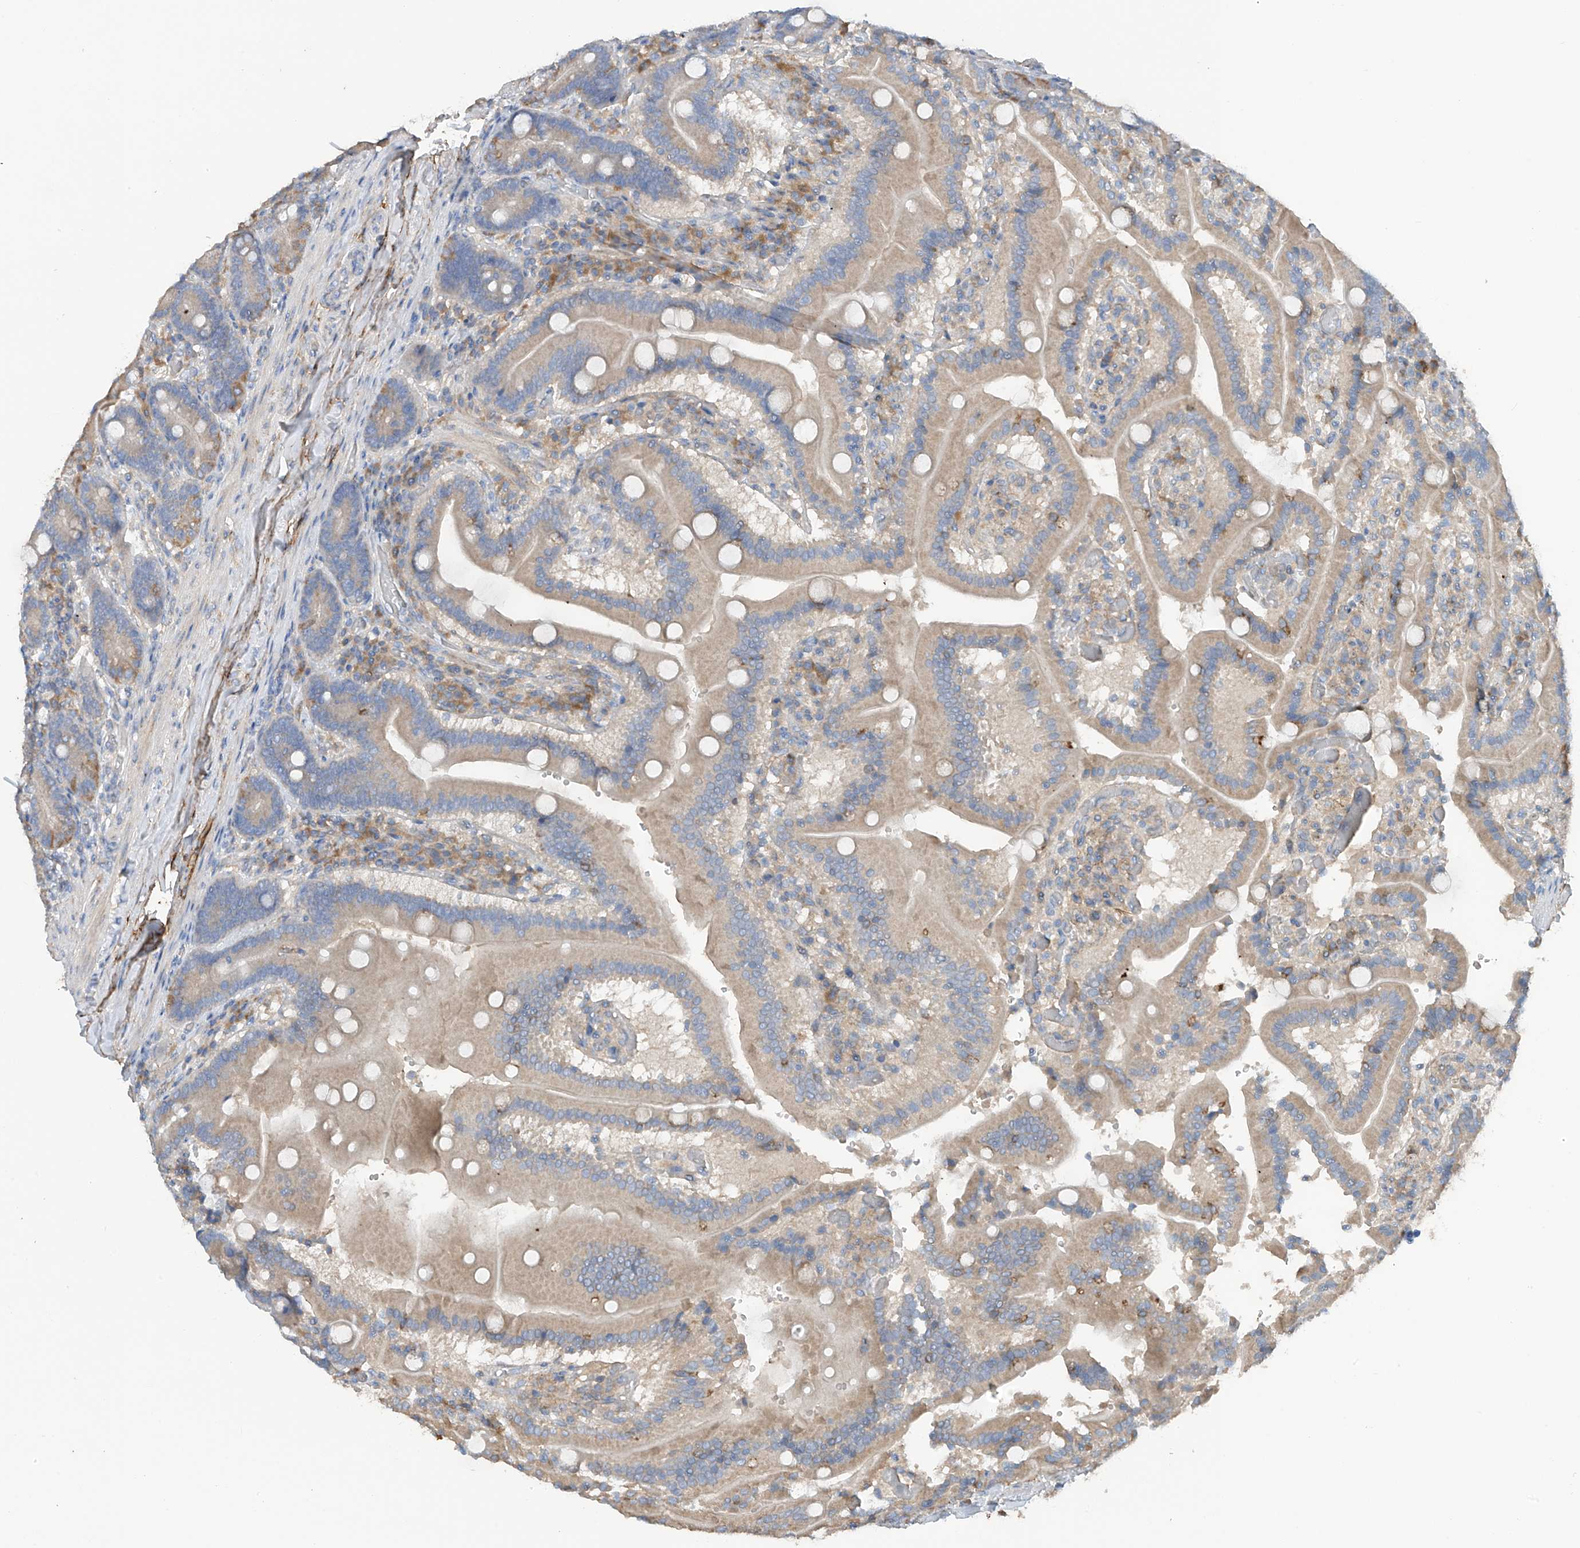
{"staining": {"intensity": "negative", "quantity": "none", "location": "none"}, "tissue": "duodenum", "cell_type": "Glandular cells", "image_type": "normal", "snomed": [{"axis": "morphology", "description": "Normal tissue, NOS"}, {"axis": "topography", "description": "Duodenum"}], "caption": "Immunohistochemistry (IHC) image of benign duodenum stained for a protein (brown), which demonstrates no staining in glandular cells.", "gene": "GALNTL6", "patient": {"sex": "female", "age": 62}}